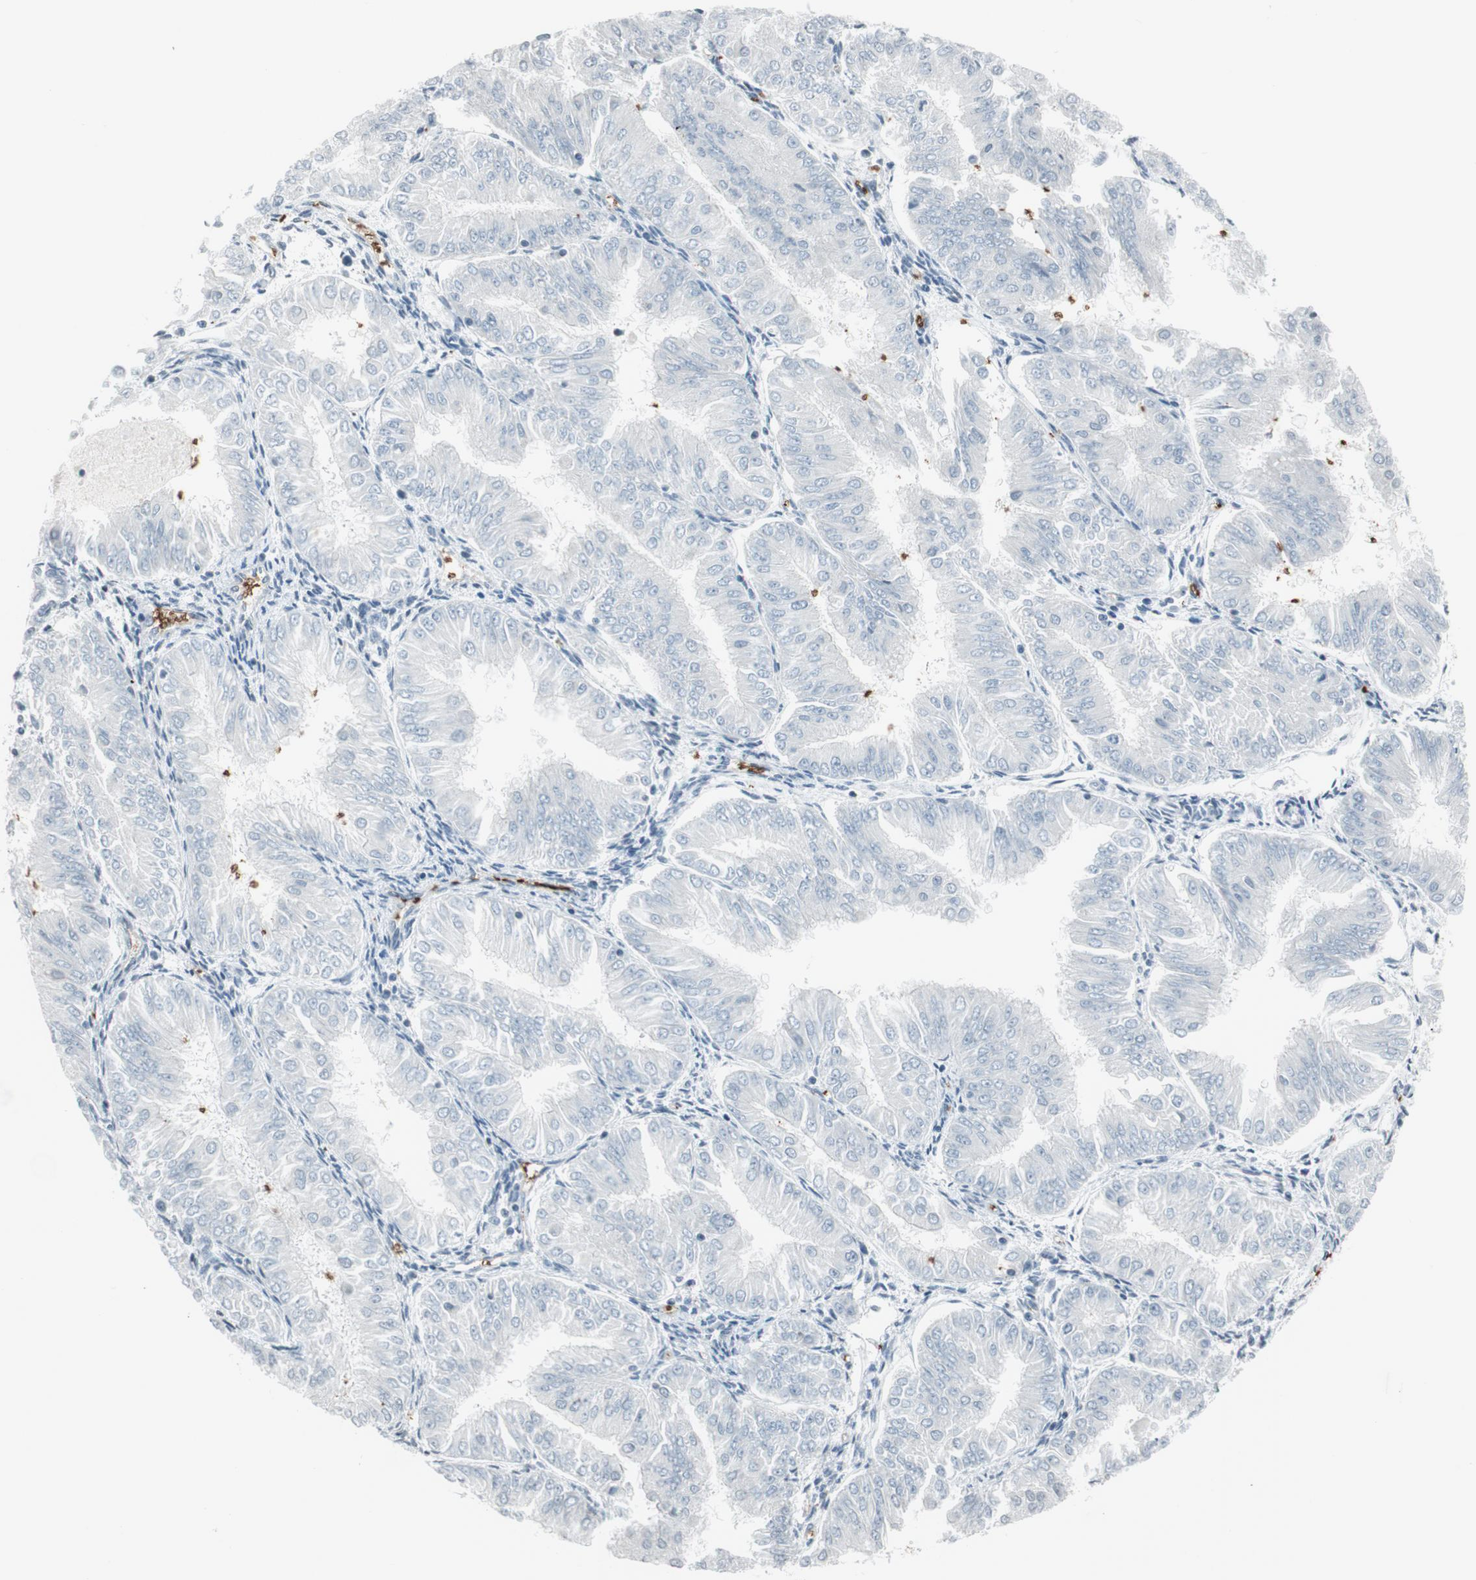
{"staining": {"intensity": "negative", "quantity": "none", "location": "none"}, "tissue": "endometrial cancer", "cell_type": "Tumor cells", "image_type": "cancer", "snomed": [{"axis": "morphology", "description": "Adenocarcinoma, NOS"}, {"axis": "topography", "description": "Endometrium"}], "caption": "IHC histopathology image of neoplastic tissue: human adenocarcinoma (endometrial) stained with DAB (3,3'-diaminobenzidine) demonstrates no significant protein staining in tumor cells.", "gene": "GYPC", "patient": {"sex": "female", "age": 53}}